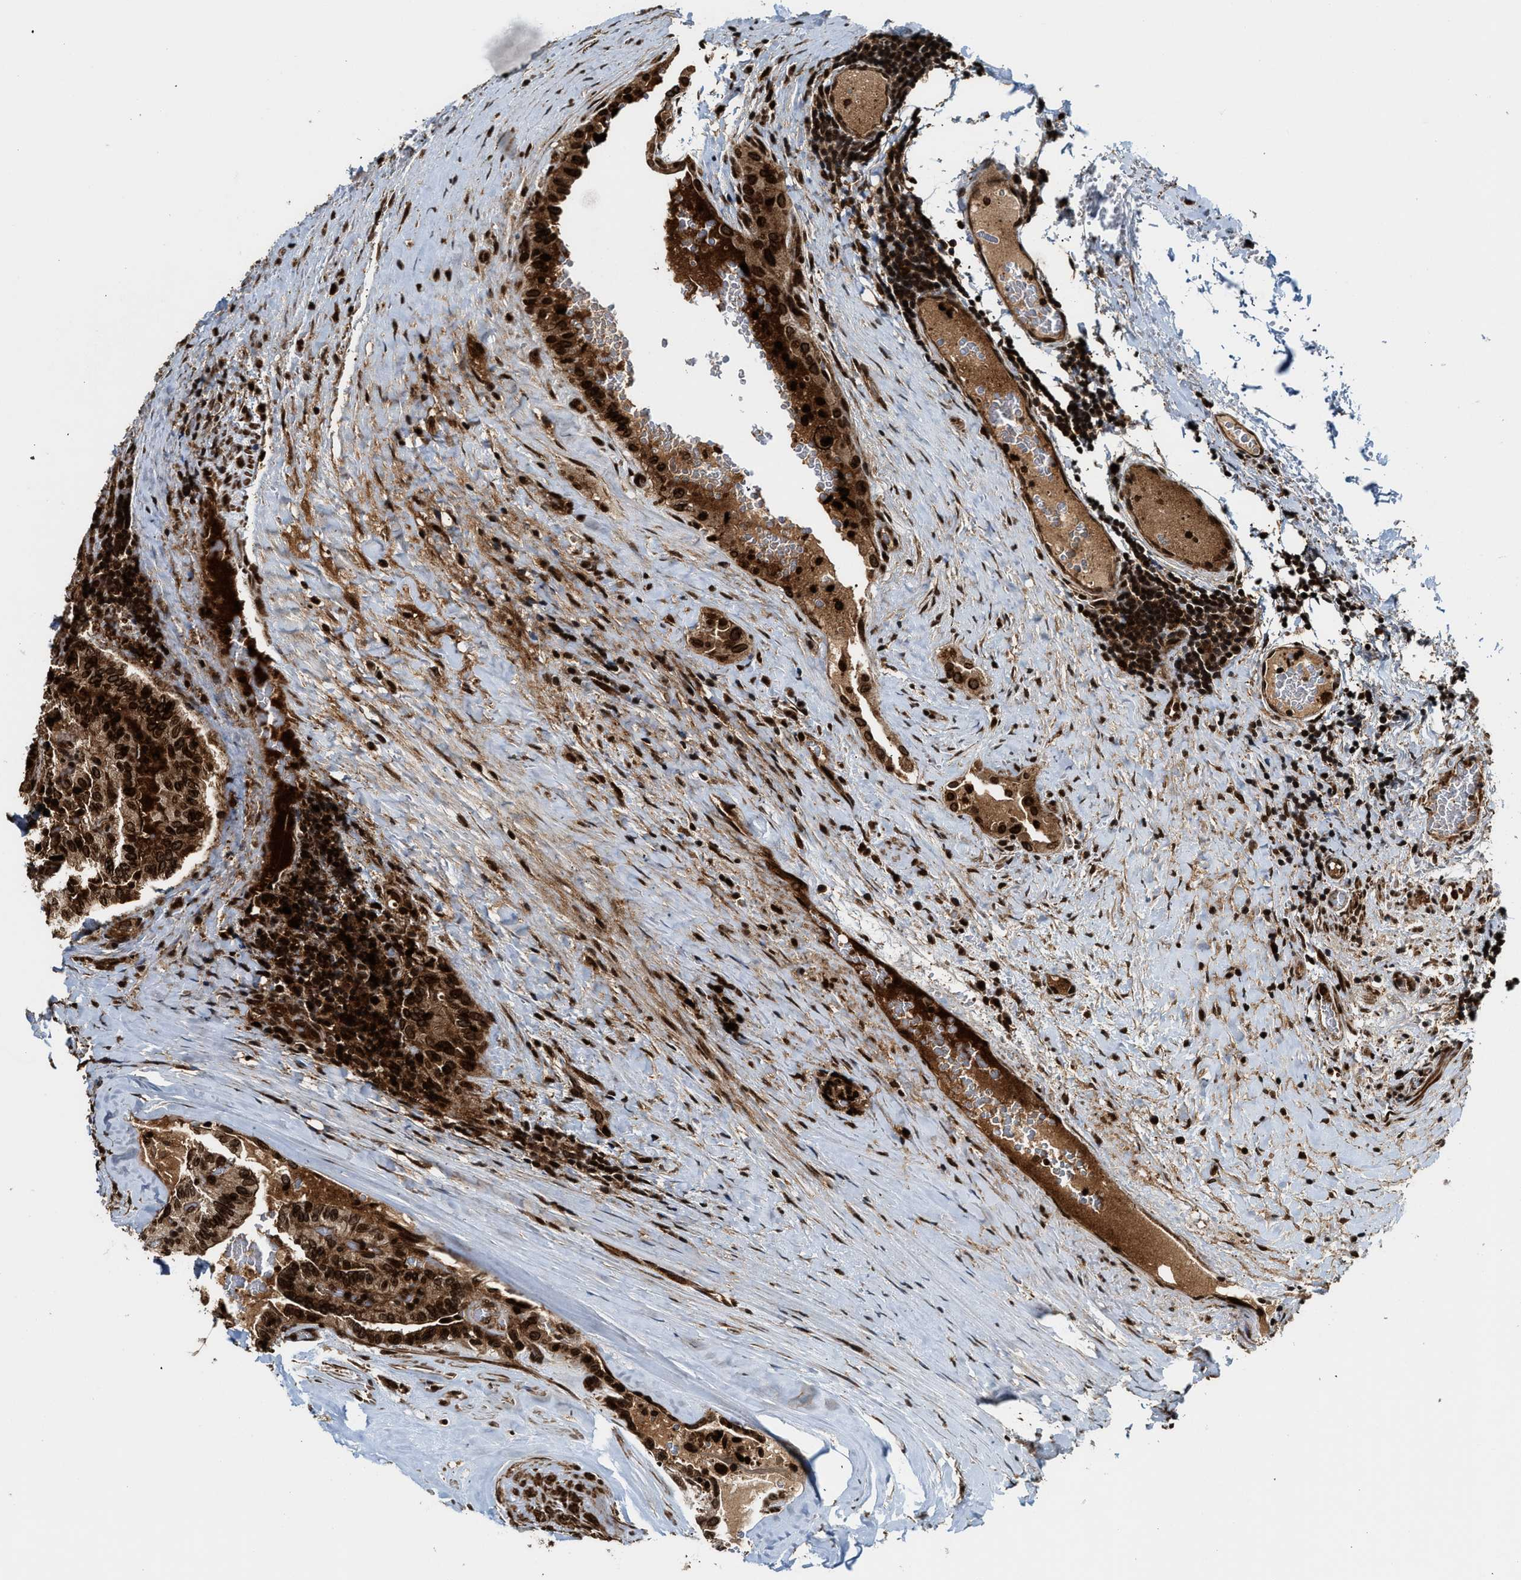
{"staining": {"intensity": "strong", "quantity": ">75%", "location": "cytoplasmic/membranous,nuclear"}, "tissue": "thyroid cancer", "cell_type": "Tumor cells", "image_type": "cancer", "snomed": [{"axis": "morphology", "description": "Papillary adenocarcinoma, NOS"}, {"axis": "topography", "description": "Thyroid gland"}], "caption": "Human papillary adenocarcinoma (thyroid) stained with a protein marker demonstrates strong staining in tumor cells.", "gene": "MDM2", "patient": {"sex": "male", "age": 77}}